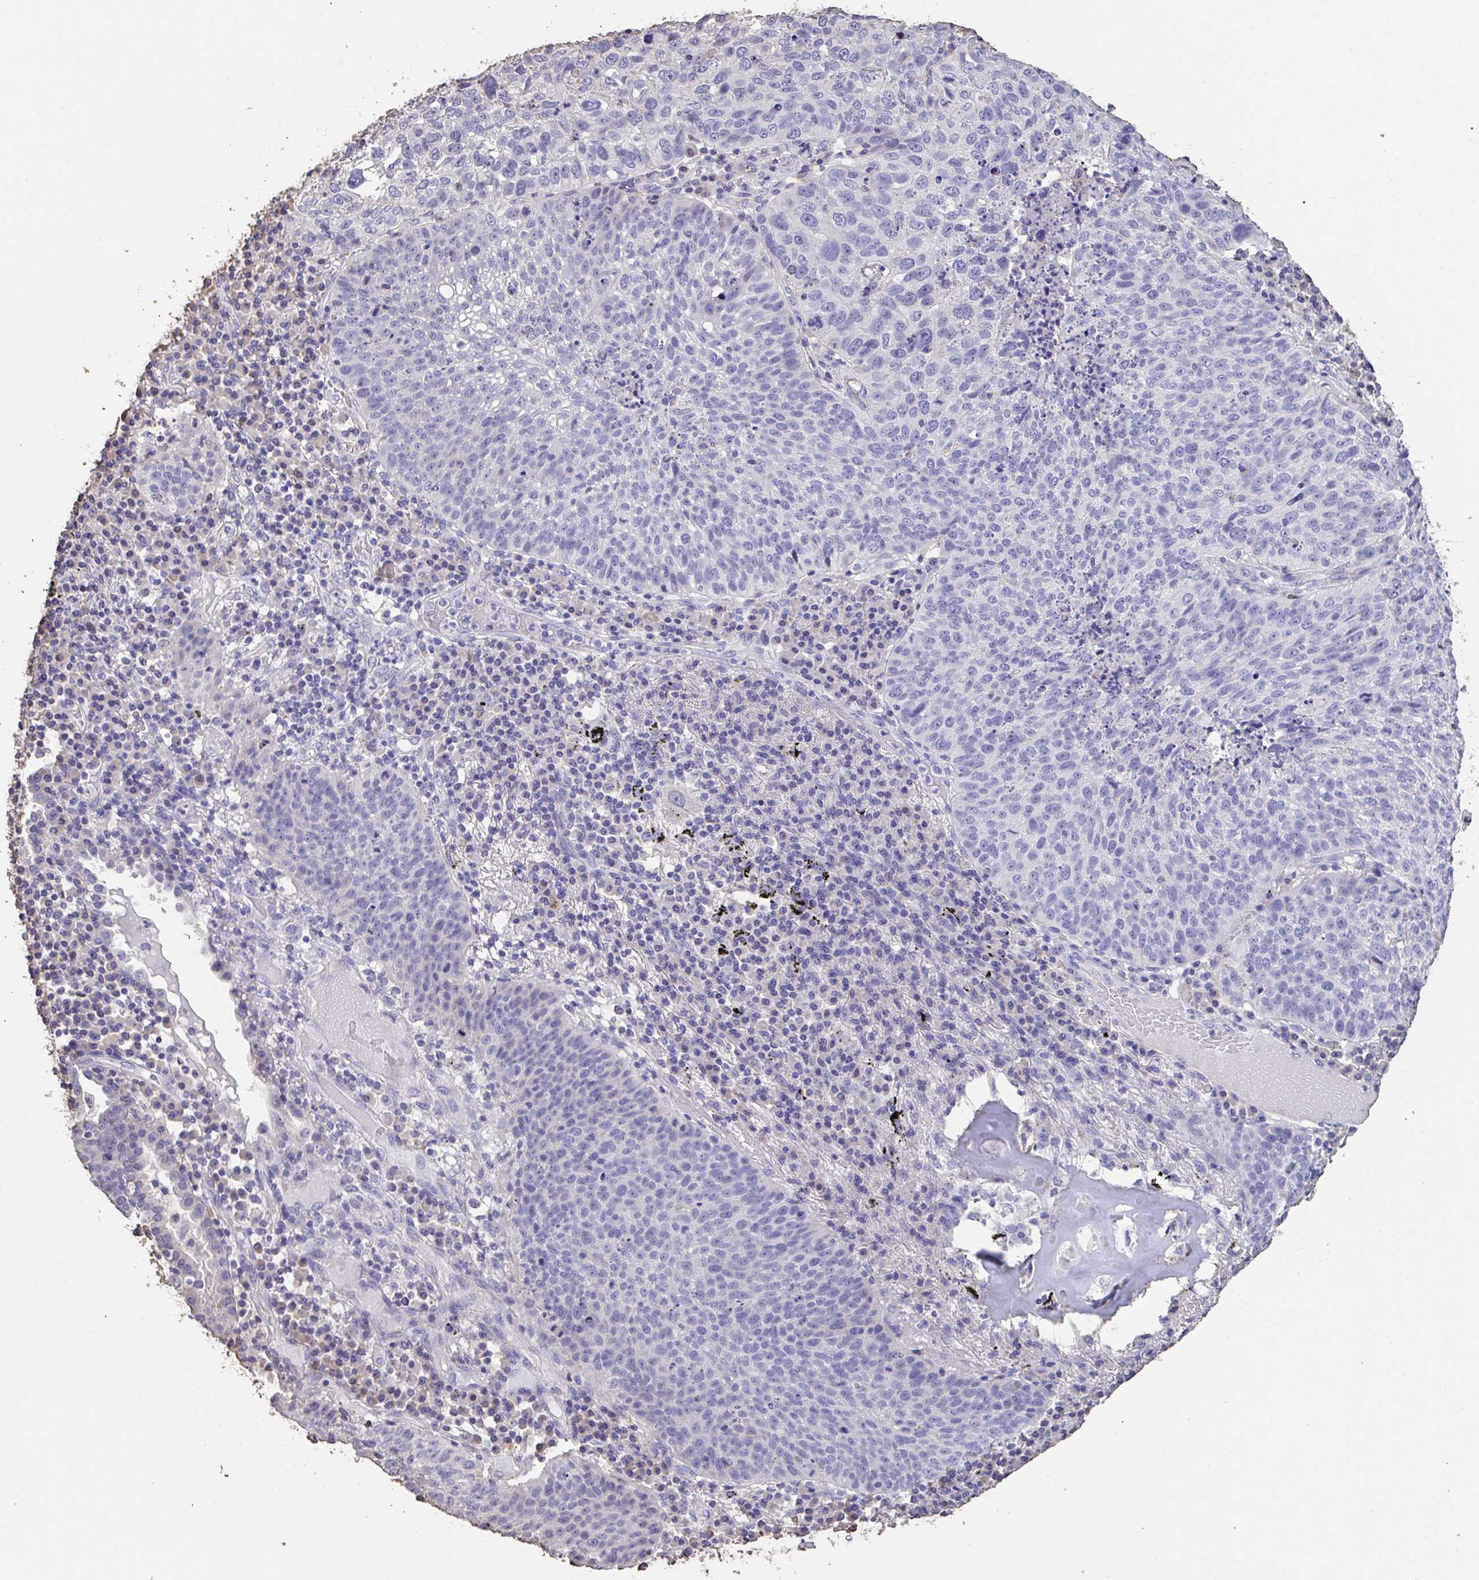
{"staining": {"intensity": "negative", "quantity": "none", "location": "none"}, "tissue": "lung cancer", "cell_type": "Tumor cells", "image_type": "cancer", "snomed": [{"axis": "morphology", "description": "Squamous cell carcinoma, NOS"}, {"axis": "topography", "description": "Lung"}], "caption": "Human lung squamous cell carcinoma stained for a protein using immunohistochemistry (IHC) displays no positivity in tumor cells.", "gene": "IL23R", "patient": {"sex": "male", "age": 63}}